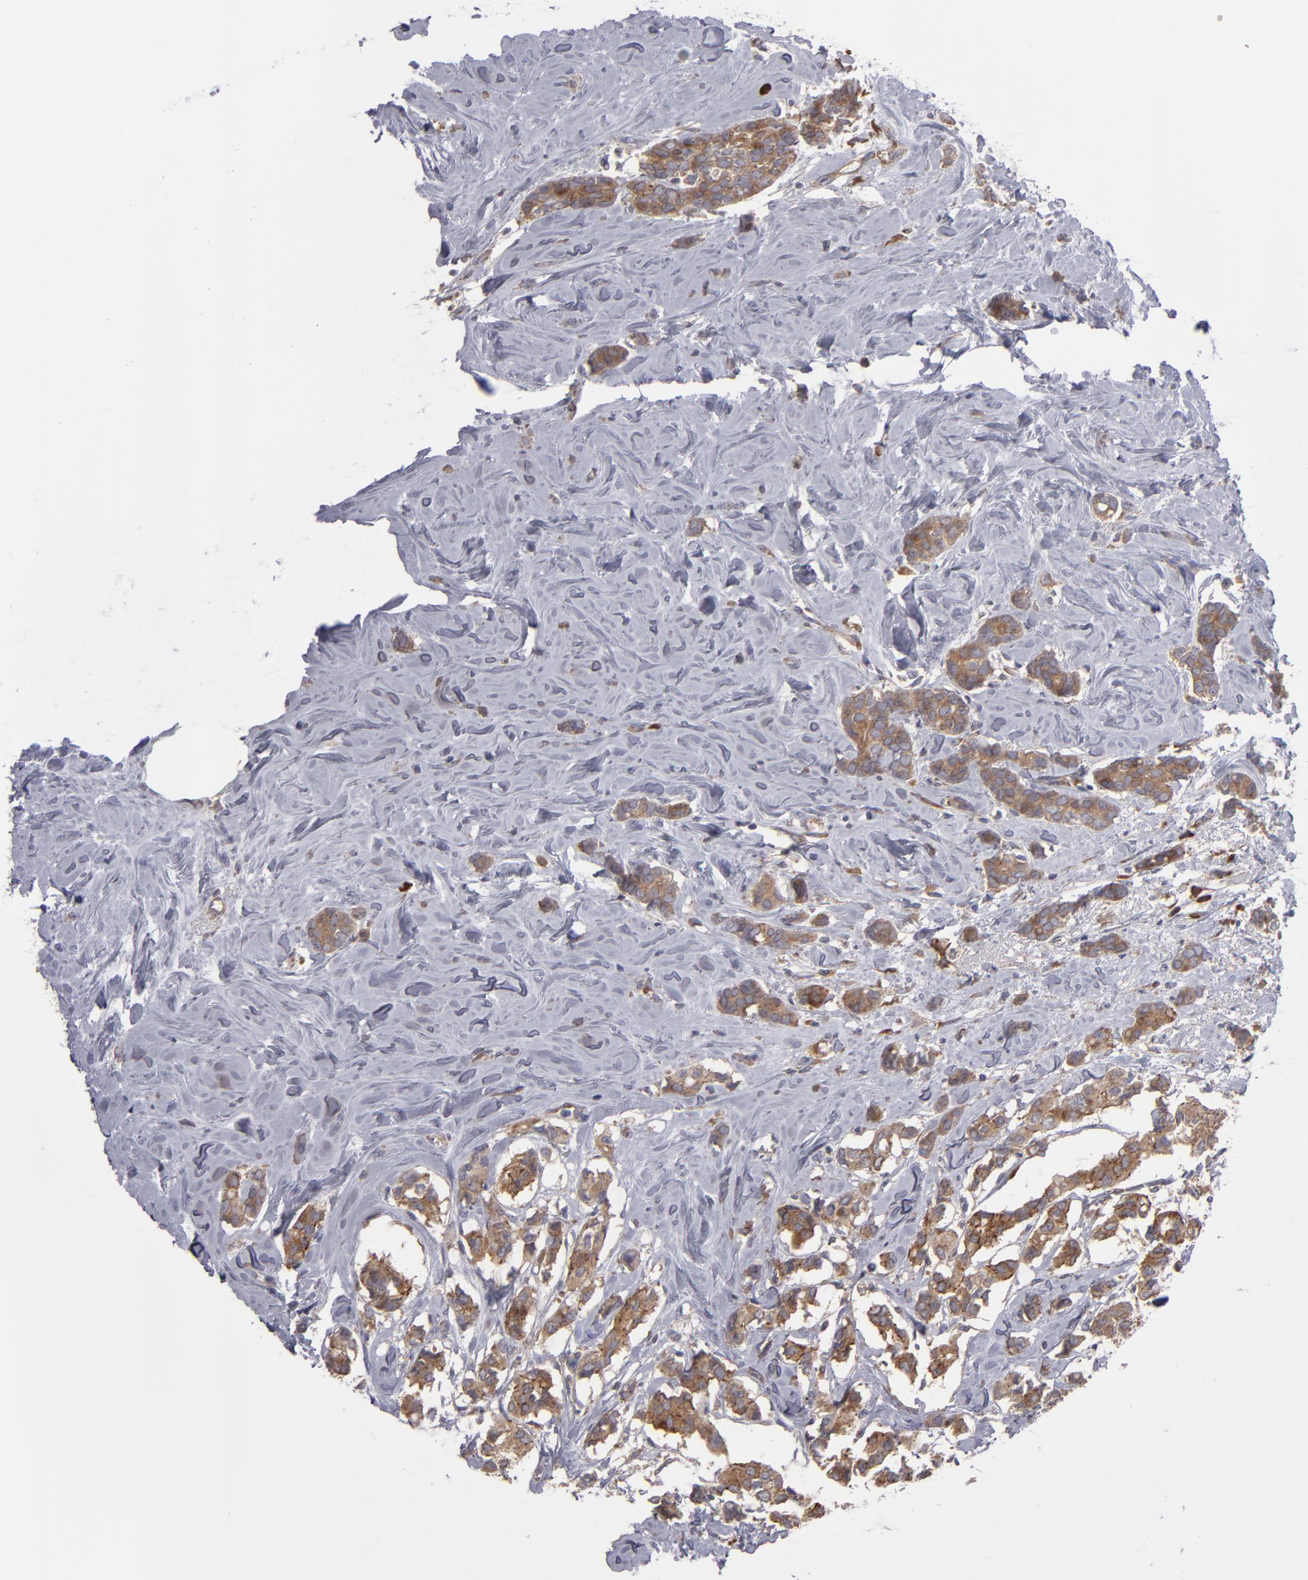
{"staining": {"intensity": "moderate", "quantity": ">75%", "location": "cytoplasmic/membranous"}, "tissue": "breast cancer", "cell_type": "Tumor cells", "image_type": "cancer", "snomed": [{"axis": "morphology", "description": "Duct carcinoma"}, {"axis": "topography", "description": "Breast"}], "caption": "Human breast intraductal carcinoma stained for a protein (brown) displays moderate cytoplasmic/membranous positive positivity in approximately >75% of tumor cells.", "gene": "SND1", "patient": {"sex": "female", "age": 84}}